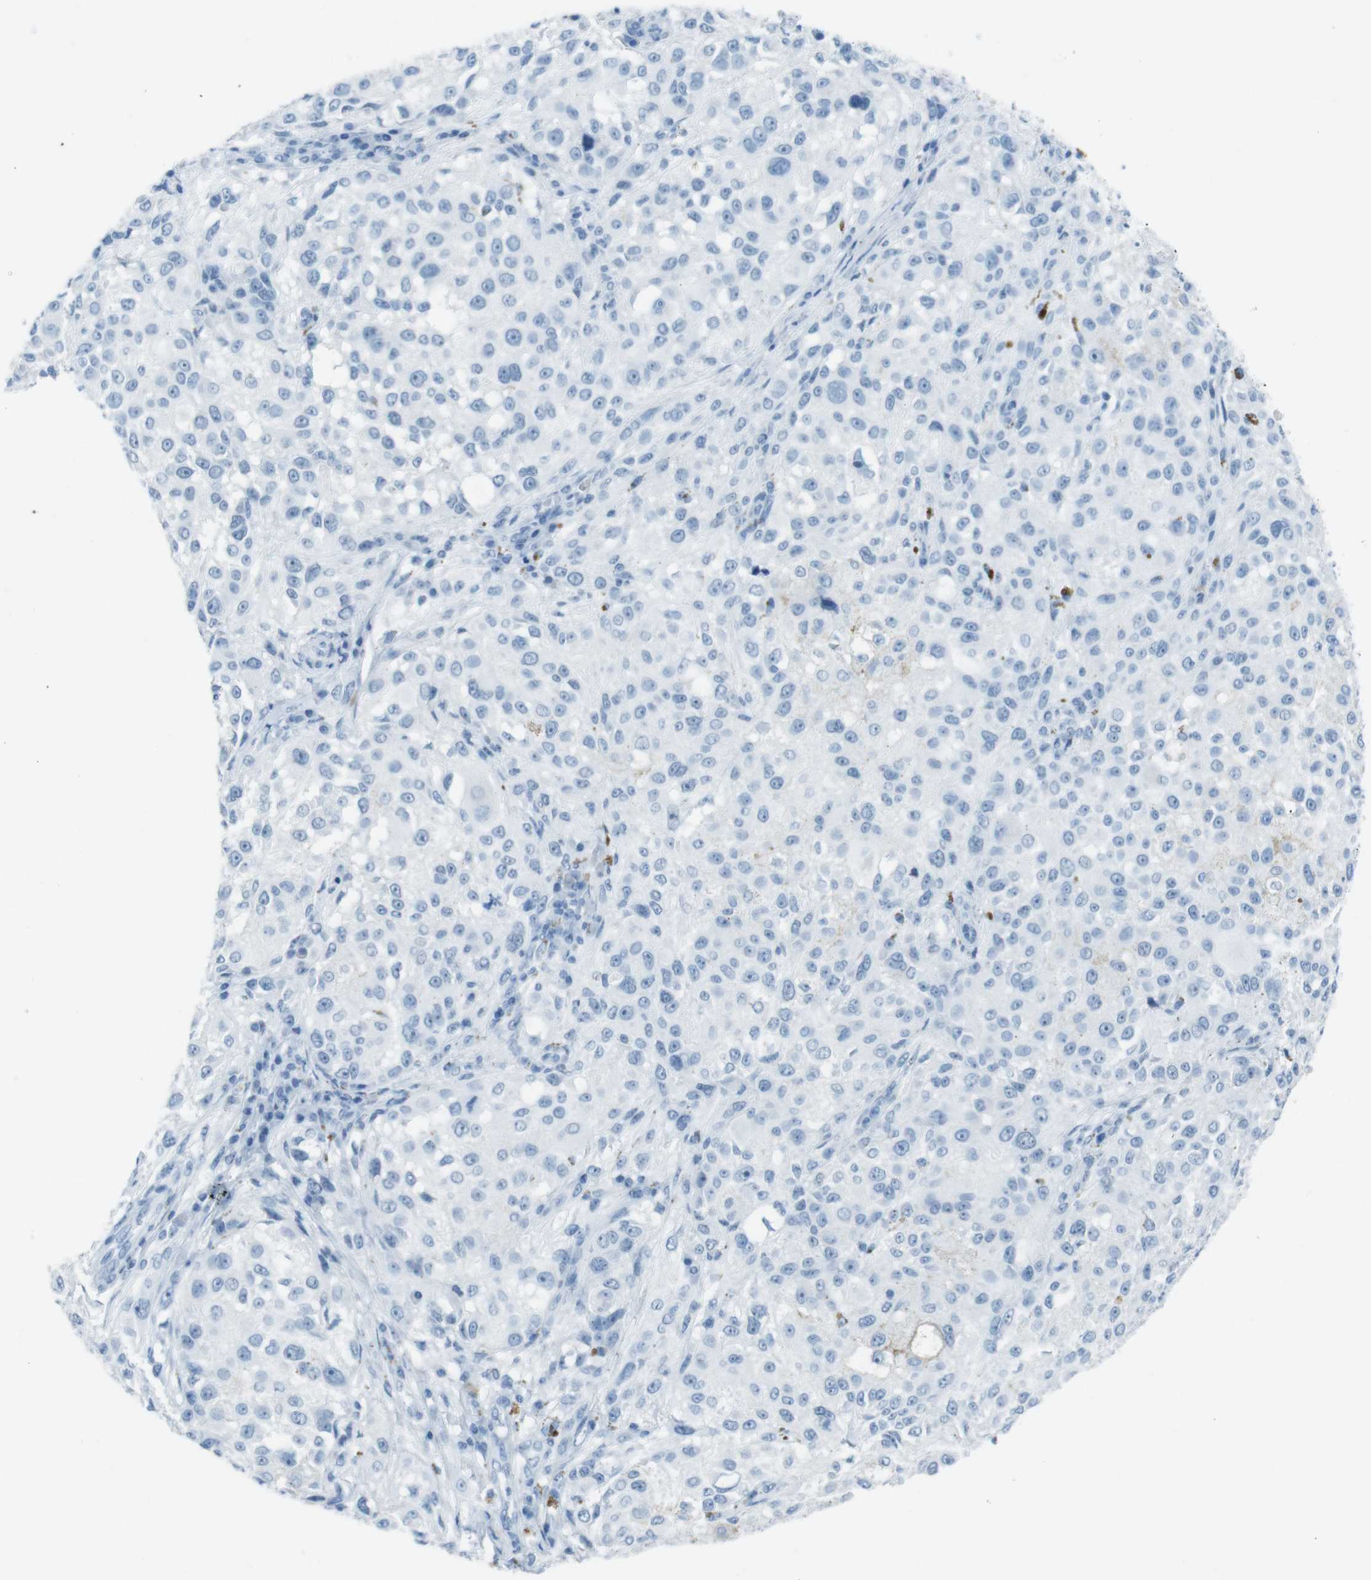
{"staining": {"intensity": "negative", "quantity": "none", "location": "none"}, "tissue": "melanoma", "cell_type": "Tumor cells", "image_type": "cancer", "snomed": [{"axis": "morphology", "description": "Necrosis, NOS"}, {"axis": "morphology", "description": "Malignant melanoma, NOS"}, {"axis": "topography", "description": "Skin"}], "caption": "Tumor cells are negative for protein expression in human malignant melanoma.", "gene": "TMEM207", "patient": {"sex": "female", "age": 87}}